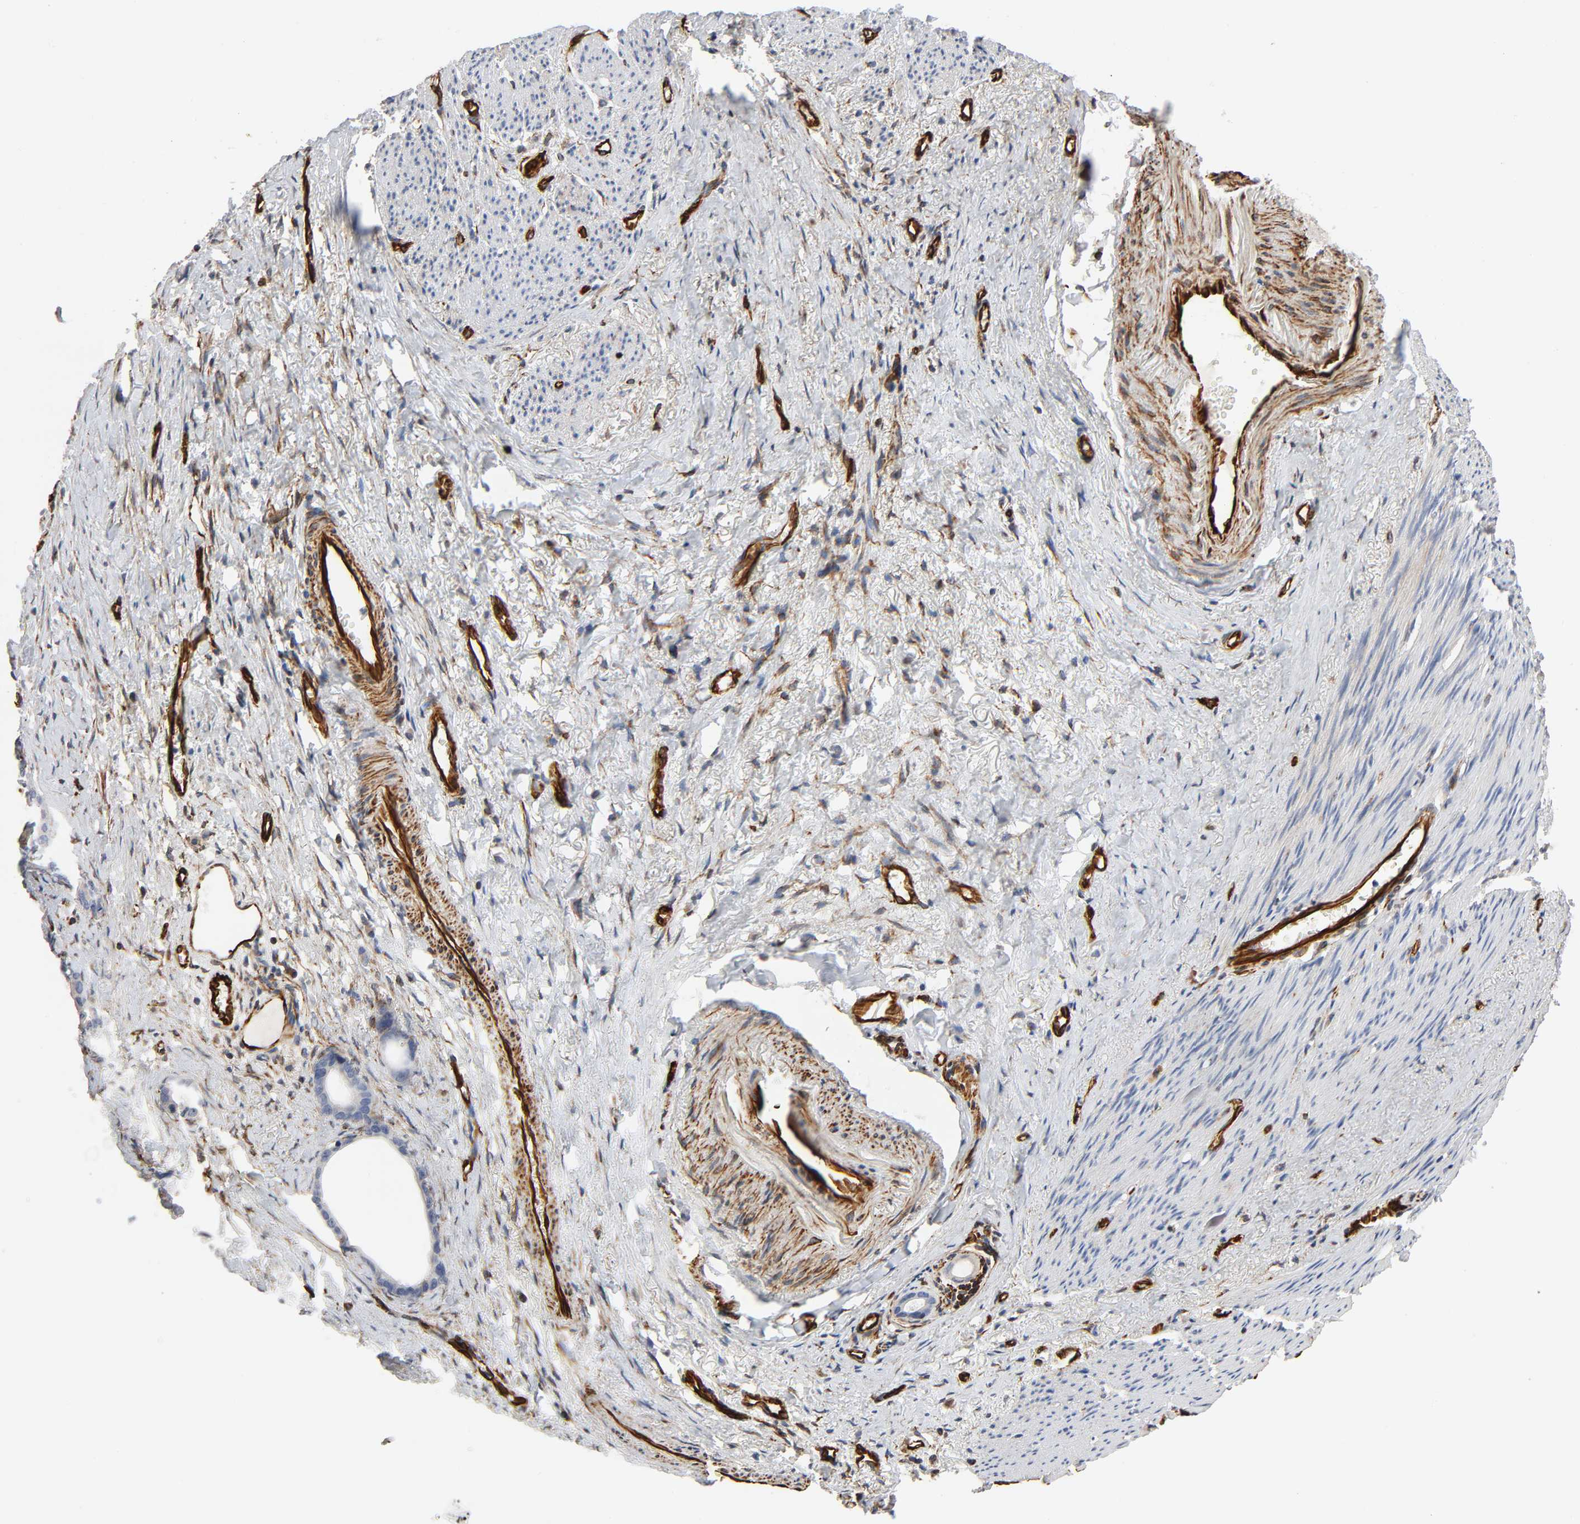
{"staining": {"intensity": "moderate", "quantity": "<25%", "location": "cytoplasmic/membranous"}, "tissue": "stomach cancer", "cell_type": "Tumor cells", "image_type": "cancer", "snomed": [{"axis": "morphology", "description": "Adenocarcinoma, NOS"}, {"axis": "topography", "description": "Stomach"}], "caption": "Immunohistochemistry histopathology image of human adenocarcinoma (stomach) stained for a protein (brown), which displays low levels of moderate cytoplasmic/membranous positivity in approximately <25% of tumor cells.", "gene": "FAM118A", "patient": {"sex": "female", "age": 75}}